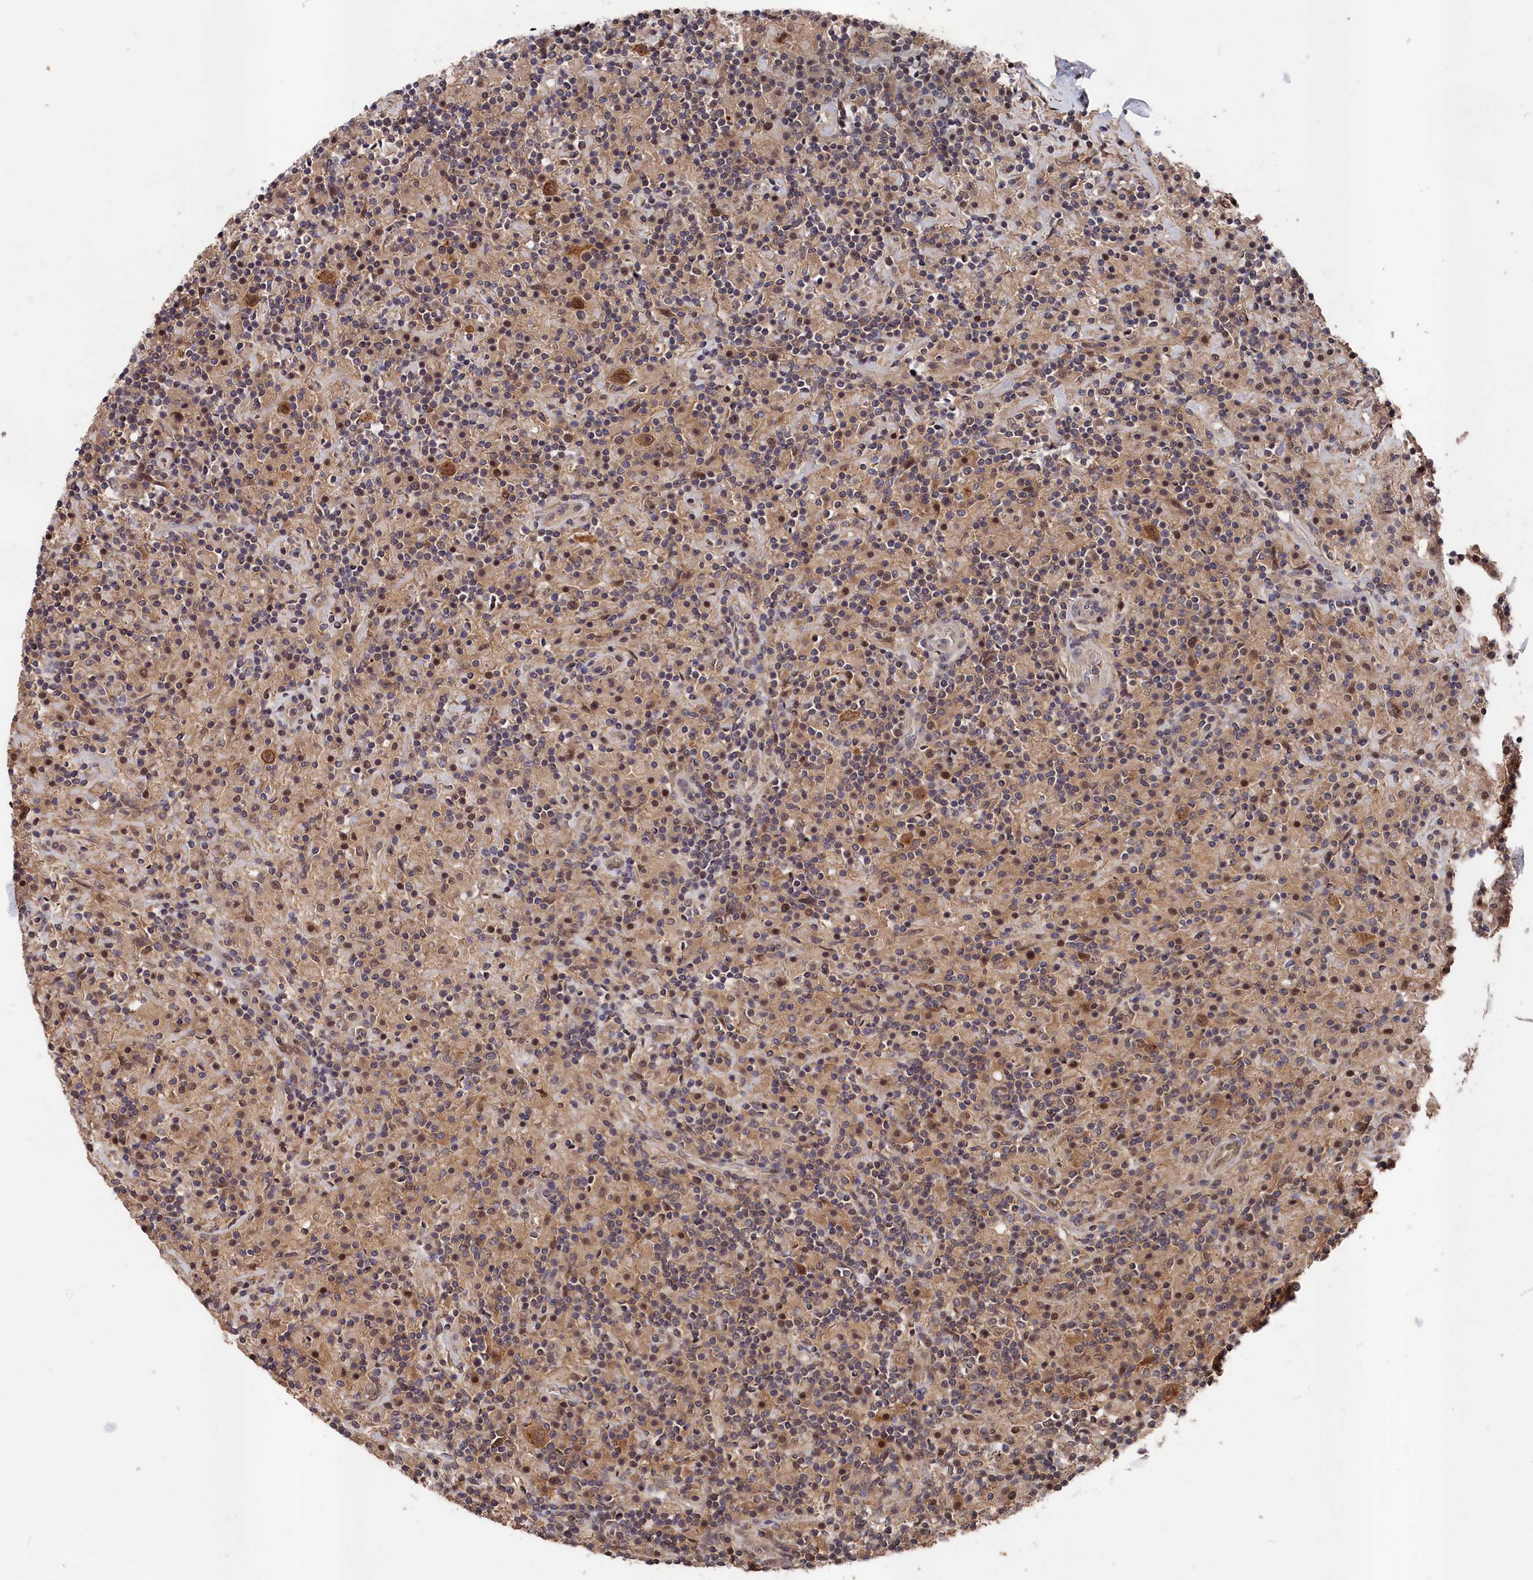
{"staining": {"intensity": "moderate", "quantity": ">75%", "location": "cytoplasmic/membranous,nuclear"}, "tissue": "lymphoma", "cell_type": "Tumor cells", "image_type": "cancer", "snomed": [{"axis": "morphology", "description": "Hodgkin's disease, NOS"}, {"axis": "topography", "description": "Lymph node"}], "caption": "Protein analysis of Hodgkin's disease tissue demonstrates moderate cytoplasmic/membranous and nuclear positivity in approximately >75% of tumor cells. (Brightfield microscopy of DAB IHC at high magnification).", "gene": "RMI2", "patient": {"sex": "male", "age": 70}}